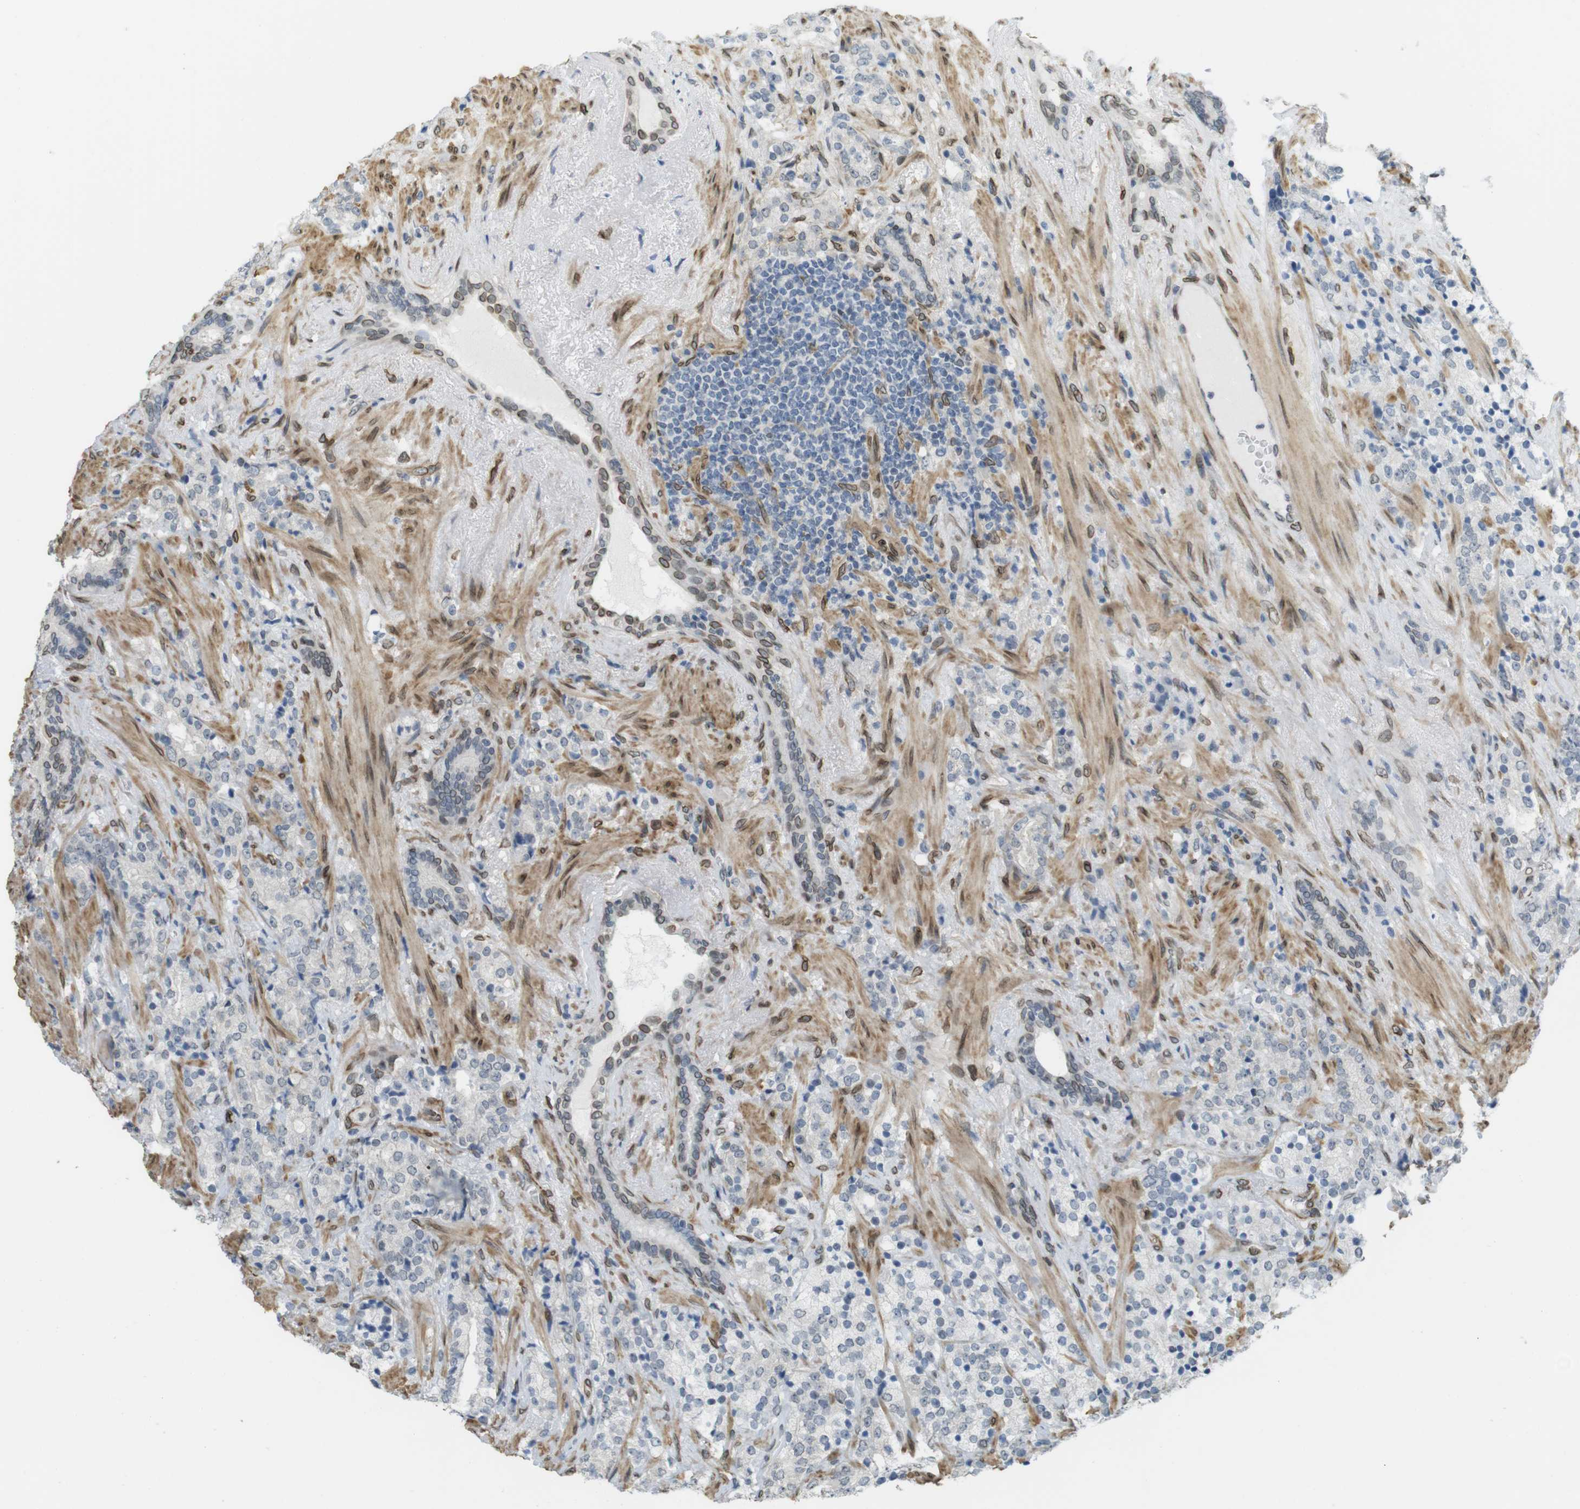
{"staining": {"intensity": "negative", "quantity": "none", "location": "none"}, "tissue": "prostate cancer", "cell_type": "Tumor cells", "image_type": "cancer", "snomed": [{"axis": "morphology", "description": "Adenocarcinoma, High grade"}, {"axis": "topography", "description": "Prostate"}], "caption": "This is an immunohistochemistry (IHC) micrograph of human prostate cancer (adenocarcinoma (high-grade)). There is no expression in tumor cells.", "gene": "ARL6IP6", "patient": {"sex": "male", "age": 71}}